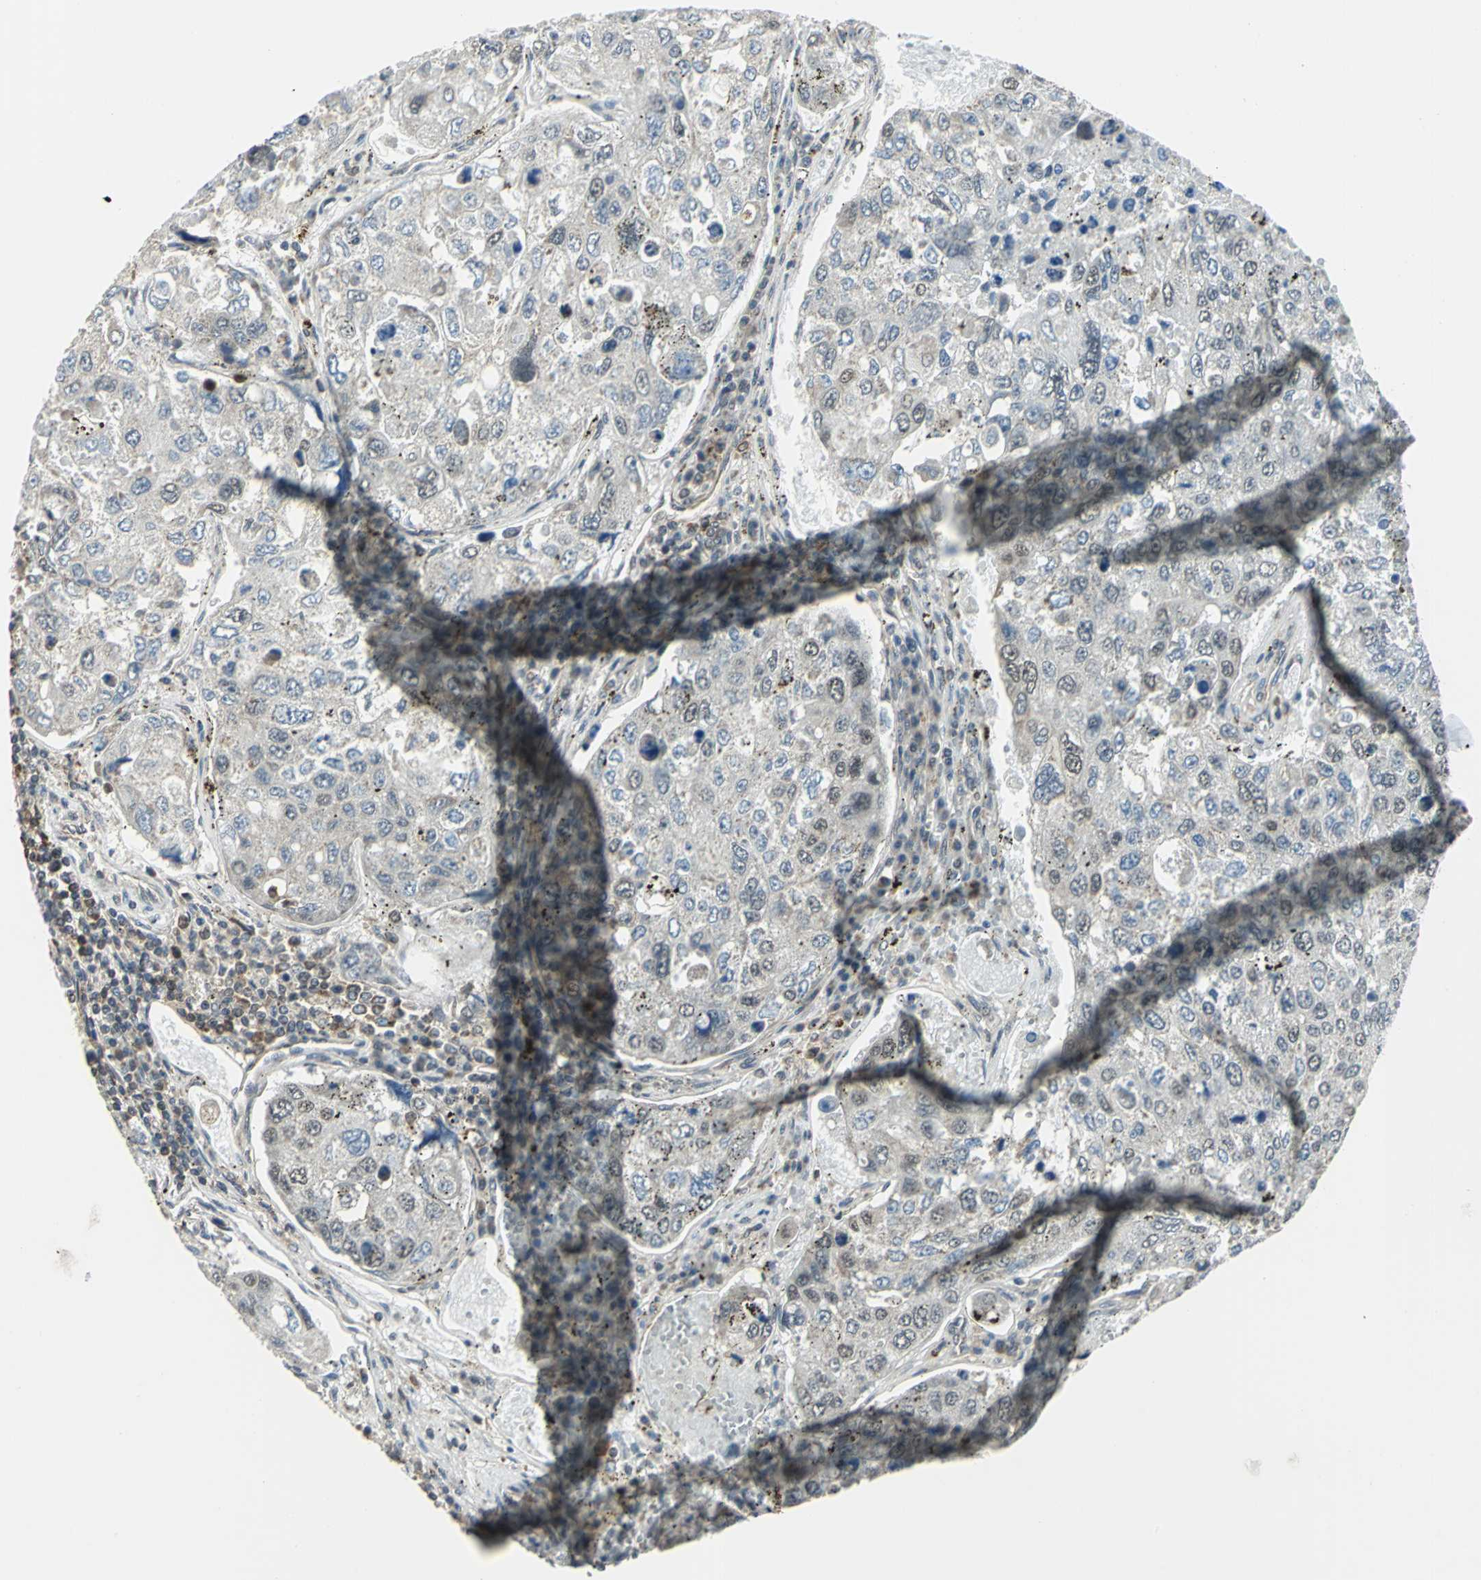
{"staining": {"intensity": "weak", "quantity": "<25%", "location": "cytoplasmic/membranous"}, "tissue": "urothelial cancer", "cell_type": "Tumor cells", "image_type": "cancer", "snomed": [{"axis": "morphology", "description": "Urothelial carcinoma, High grade"}, {"axis": "topography", "description": "Lymph node"}, {"axis": "topography", "description": "Urinary bladder"}], "caption": "Tumor cells are negative for protein expression in human urothelial carcinoma (high-grade). (Immunohistochemistry (ihc), brightfield microscopy, high magnification).", "gene": "PLAGL2", "patient": {"sex": "male", "age": 51}}